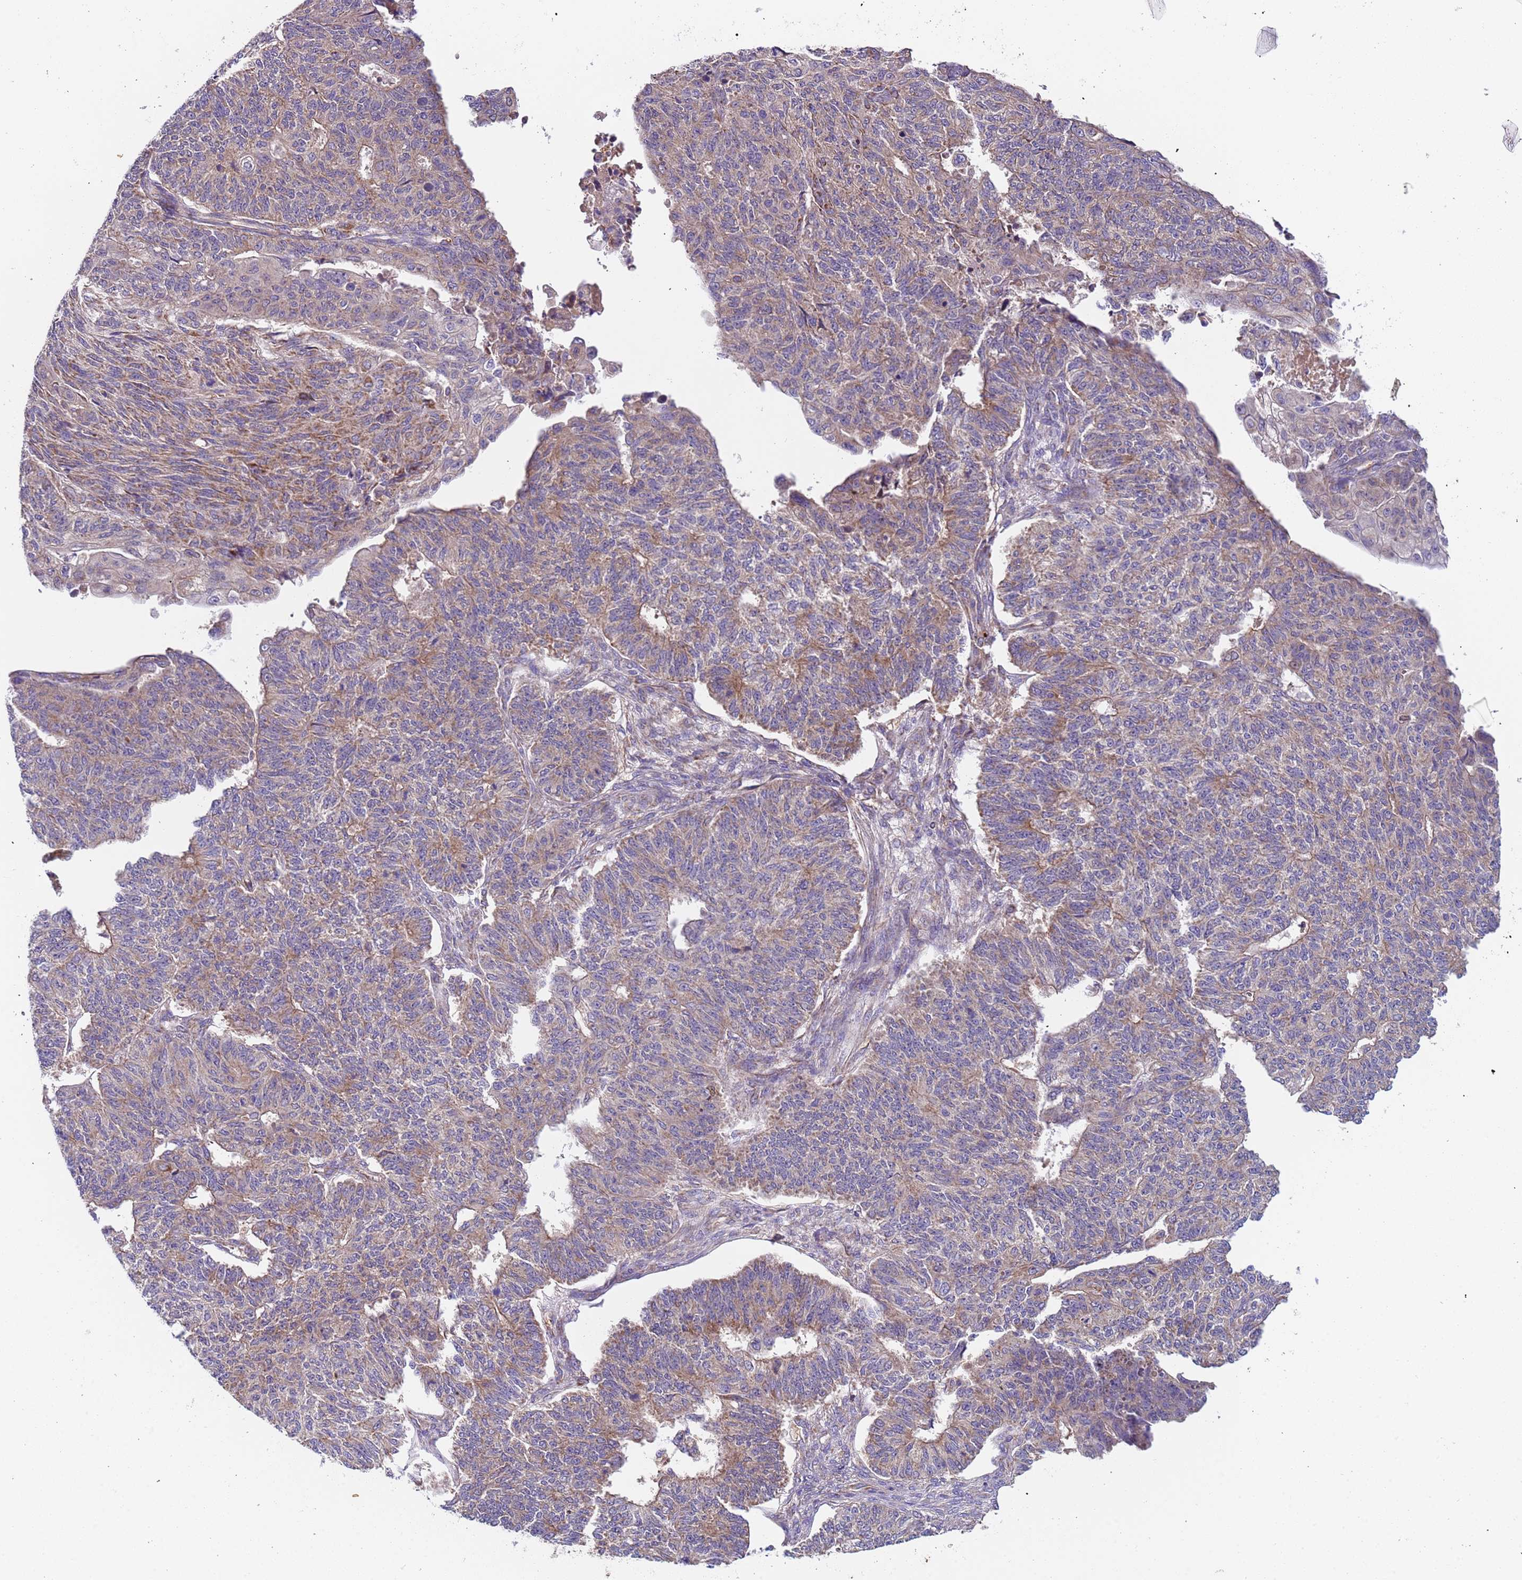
{"staining": {"intensity": "weak", "quantity": "25%-75%", "location": "cytoplasmic/membranous"}, "tissue": "endometrial cancer", "cell_type": "Tumor cells", "image_type": "cancer", "snomed": [{"axis": "morphology", "description": "Adenocarcinoma, NOS"}, {"axis": "topography", "description": "Endometrium"}], "caption": "The image exhibits immunohistochemical staining of endometrial adenocarcinoma. There is weak cytoplasmic/membranous expression is appreciated in approximately 25%-75% of tumor cells.", "gene": "TMEM126A", "patient": {"sex": "female", "age": 32}}